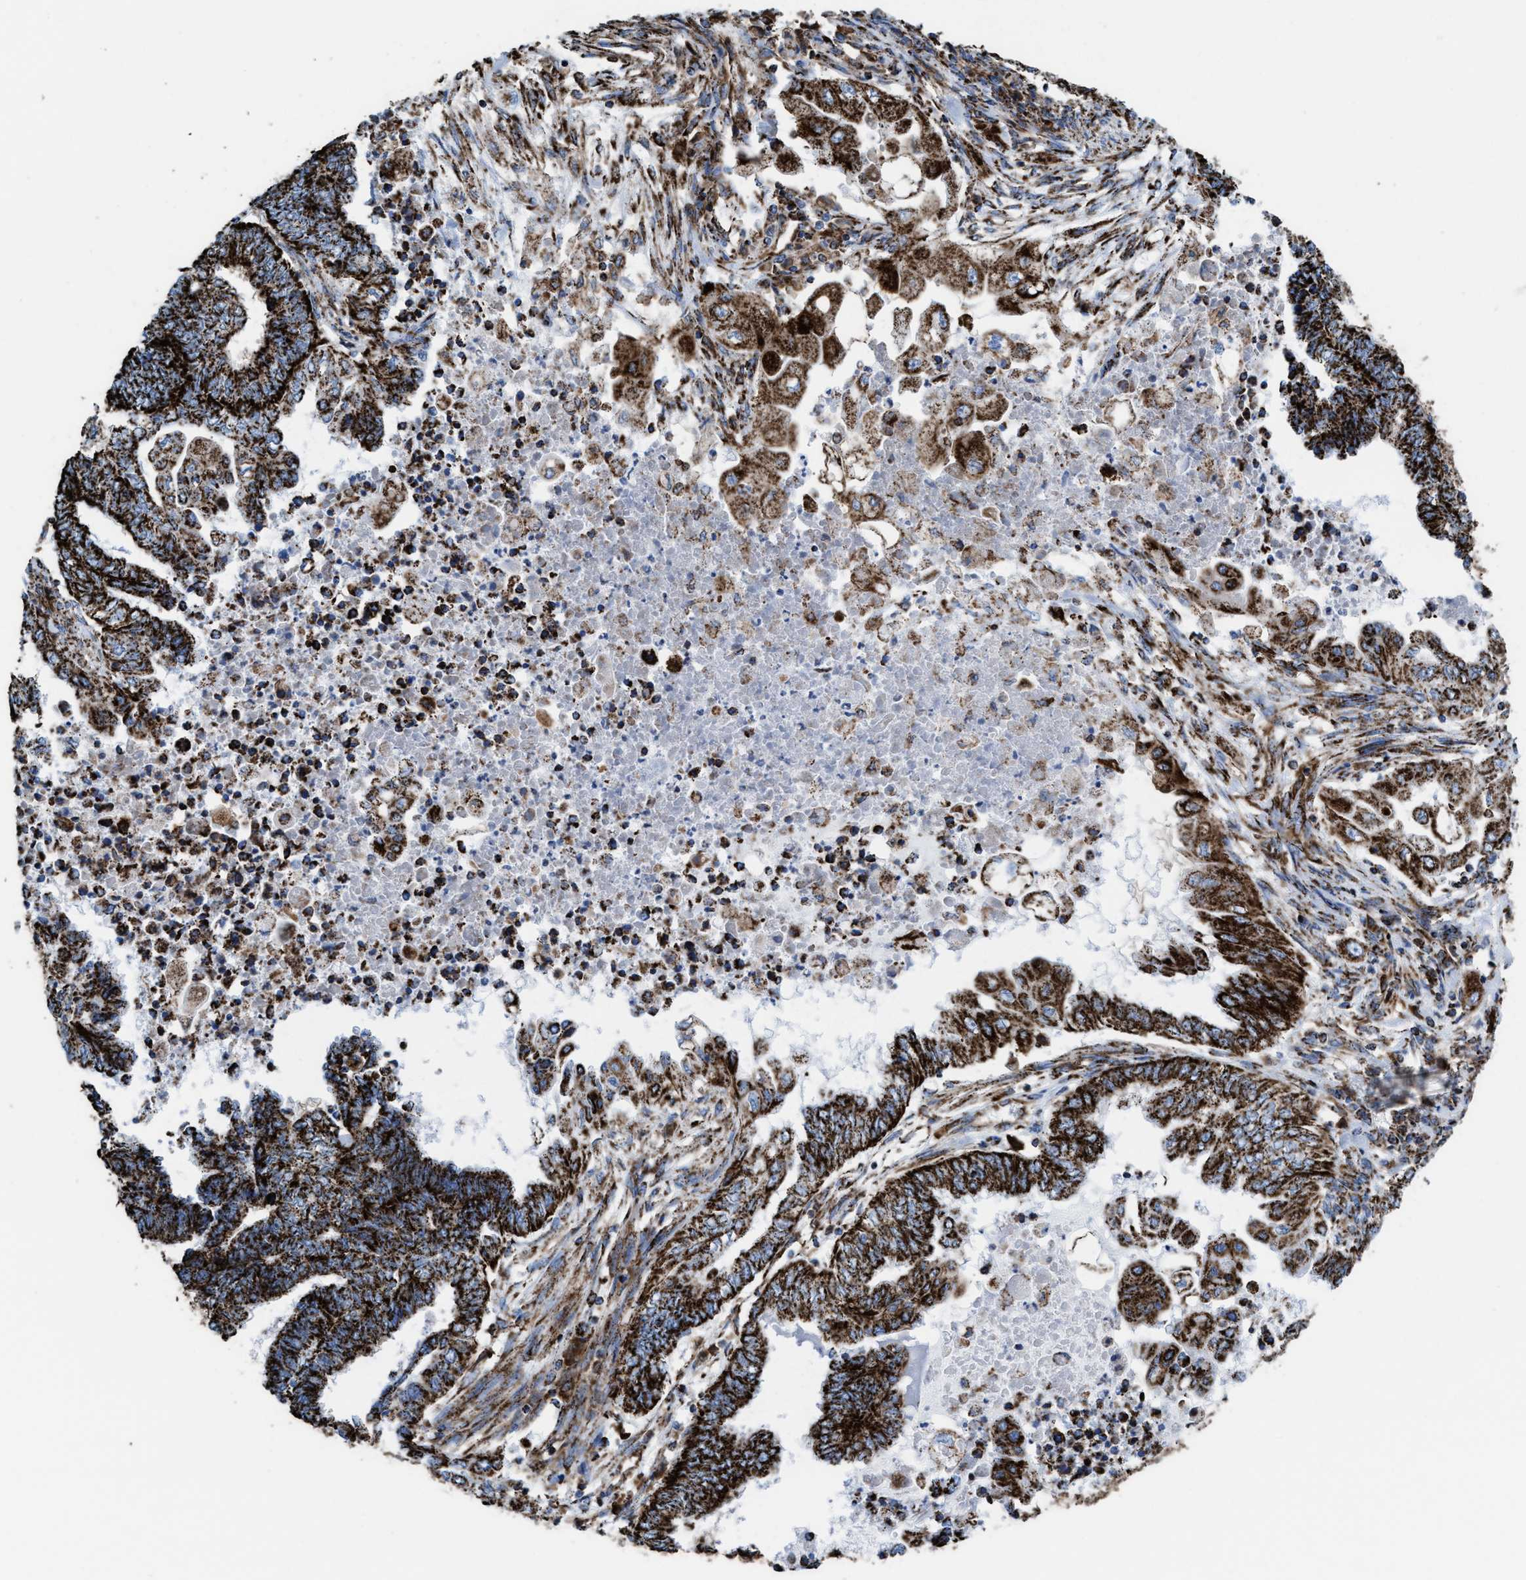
{"staining": {"intensity": "strong", "quantity": ">75%", "location": "cytoplasmic/membranous"}, "tissue": "endometrial cancer", "cell_type": "Tumor cells", "image_type": "cancer", "snomed": [{"axis": "morphology", "description": "Adenocarcinoma, NOS"}, {"axis": "topography", "description": "Uterus"}, {"axis": "topography", "description": "Endometrium"}], "caption": "Adenocarcinoma (endometrial) was stained to show a protein in brown. There is high levels of strong cytoplasmic/membranous staining in approximately >75% of tumor cells. (DAB (3,3'-diaminobenzidine) IHC with brightfield microscopy, high magnification).", "gene": "ECHS1", "patient": {"sex": "female", "age": 70}}